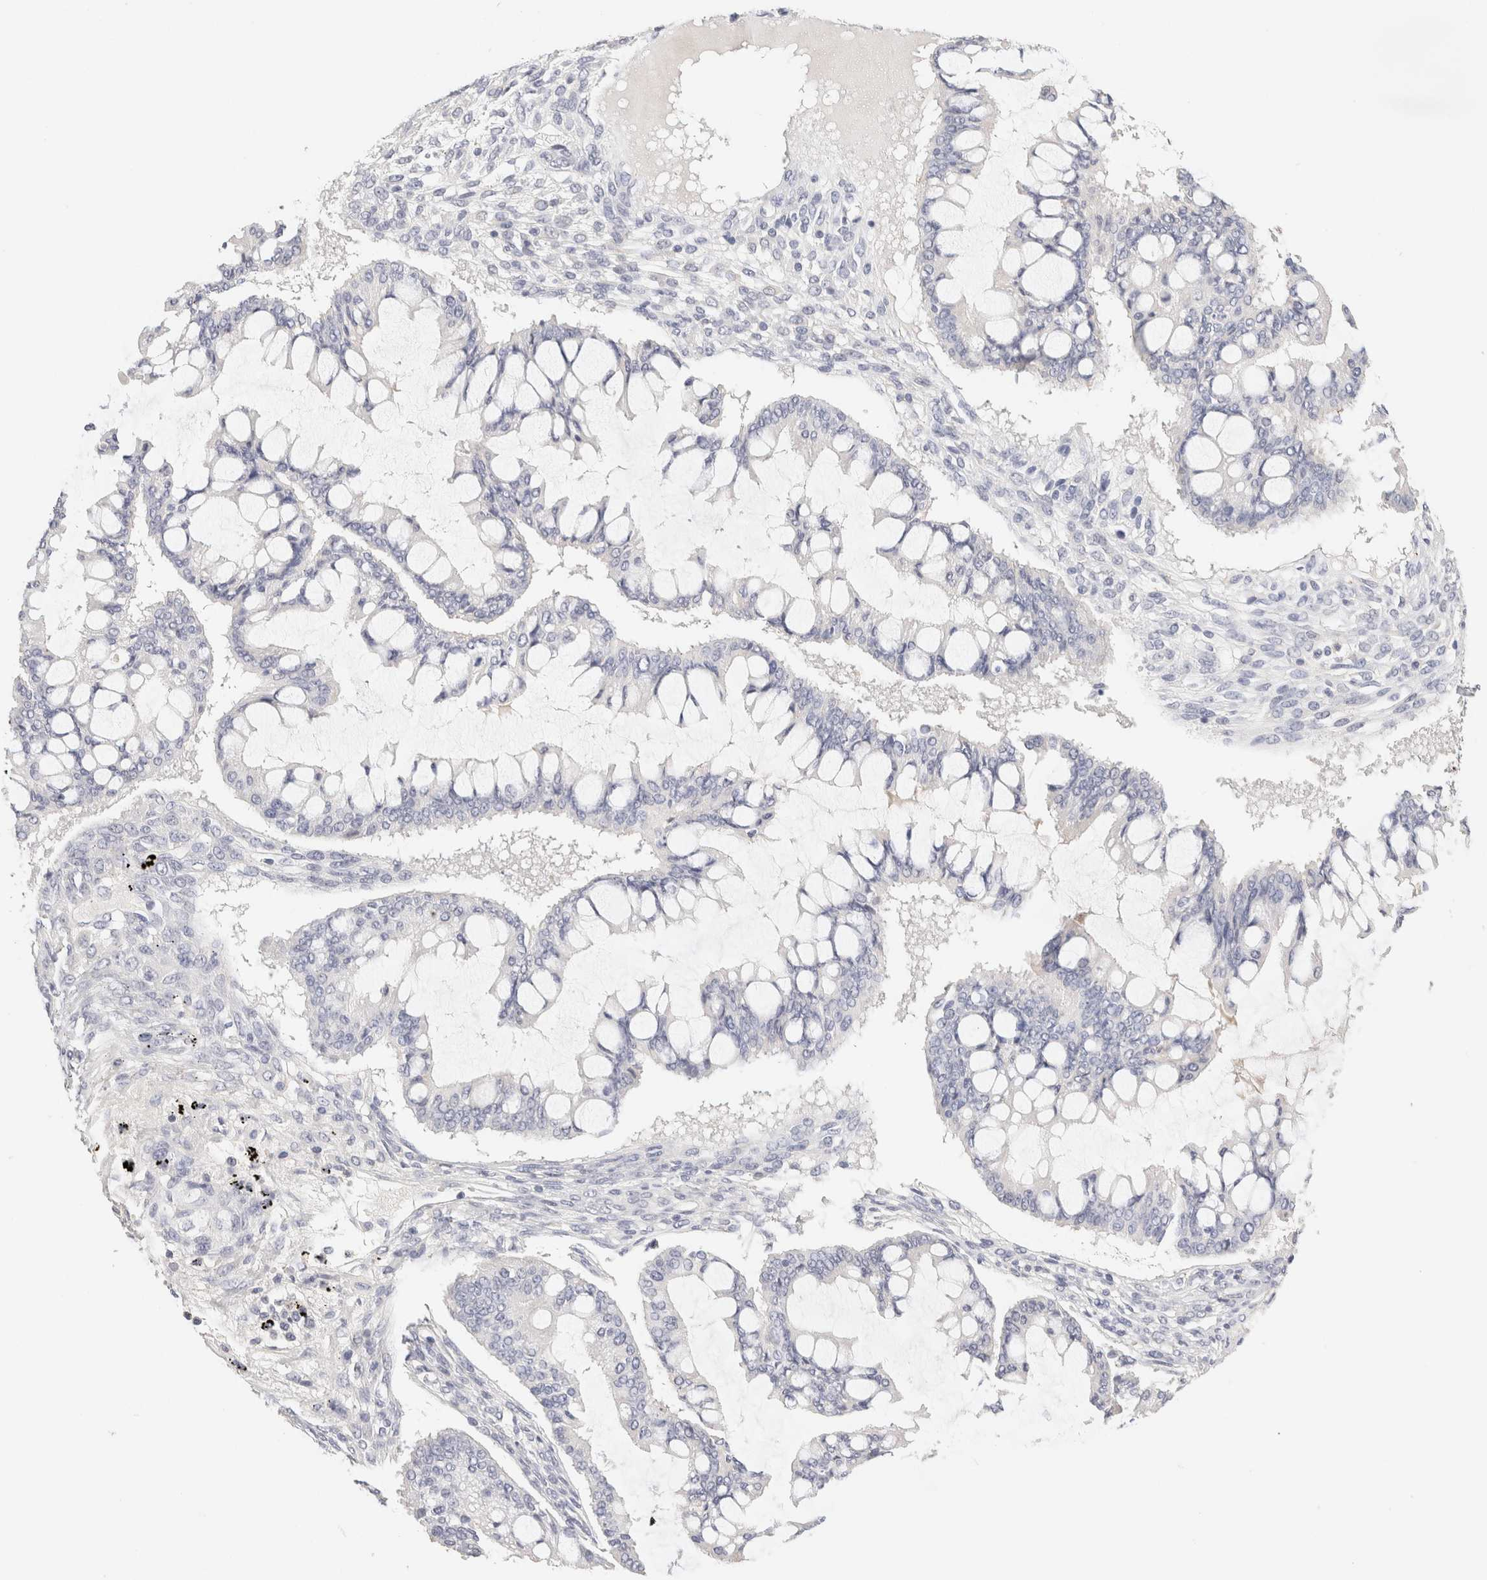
{"staining": {"intensity": "negative", "quantity": "none", "location": "none"}, "tissue": "ovarian cancer", "cell_type": "Tumor cells", "image_type": "cancer", "snomed": [{"axis": "morphology", "description": "Cystadenocarcinoma, mucinous, NOS"}, {"axis": "topography", "description": "Ovary"}], "caption": "Ovarian cancer was stained to show a protein in brown. There is no significant staining in tumor cells.", "gene": "SCGB2A2", "patient": {"sex": "female", "age": 73}}